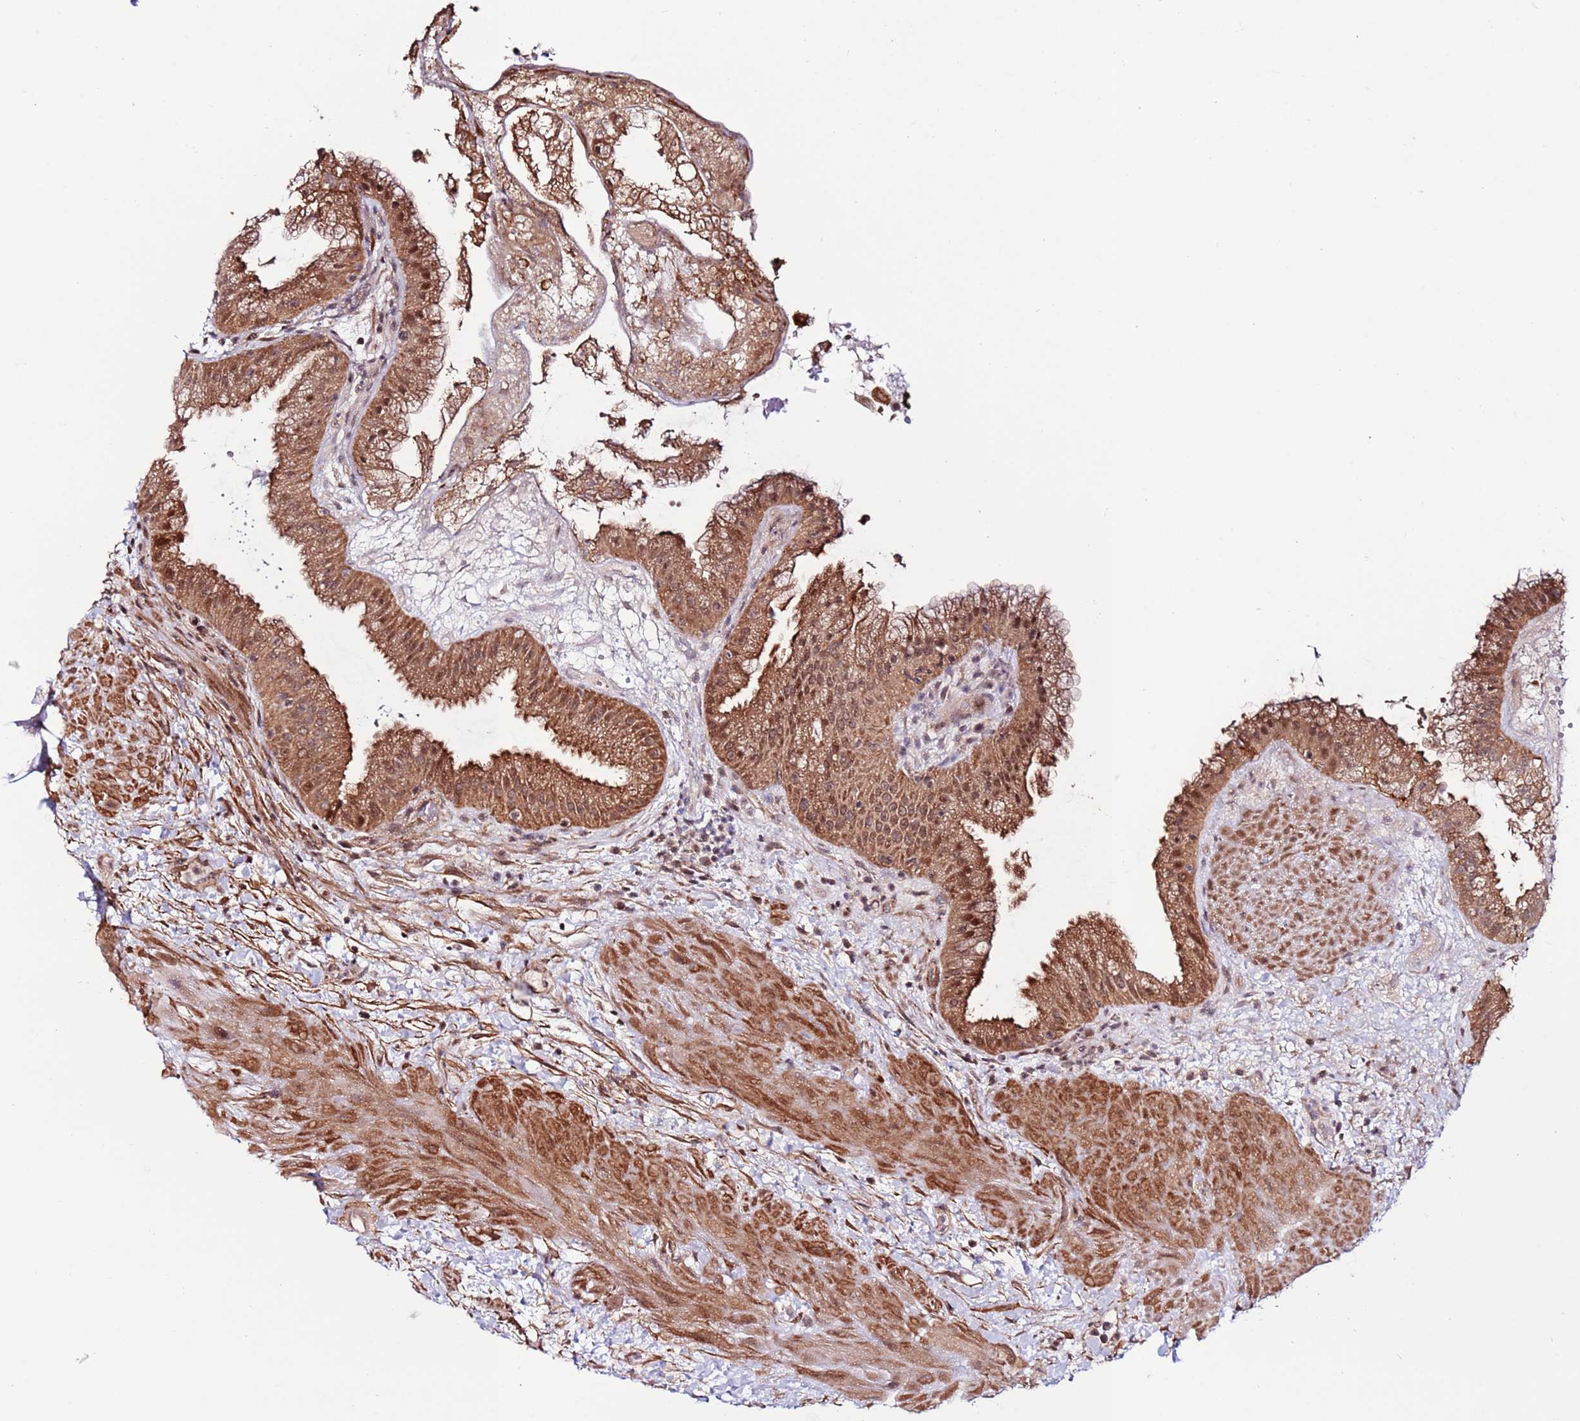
{"staining": {"intensity": "moderate", "quantity": ">75%", "location": "cytoplasmic/membranous,nuclear"}, "tissue": "gallbladder", "cell_type": "Glandular cells", "image_type": "normal", "snomed": [{"axis": "morphology", "description": "Normal tissue, NOS"}, {"axis": "topography", "description": "Gallbladder"}], "caption": "A medium amount of moderate cytoplasmic/membranous,nuclear positivity is seen in approximately >75% of glandular cells in unremarkable gallbladder.", "gene": "DCAF4", "patient": {"sex": "female", "age": 64}}